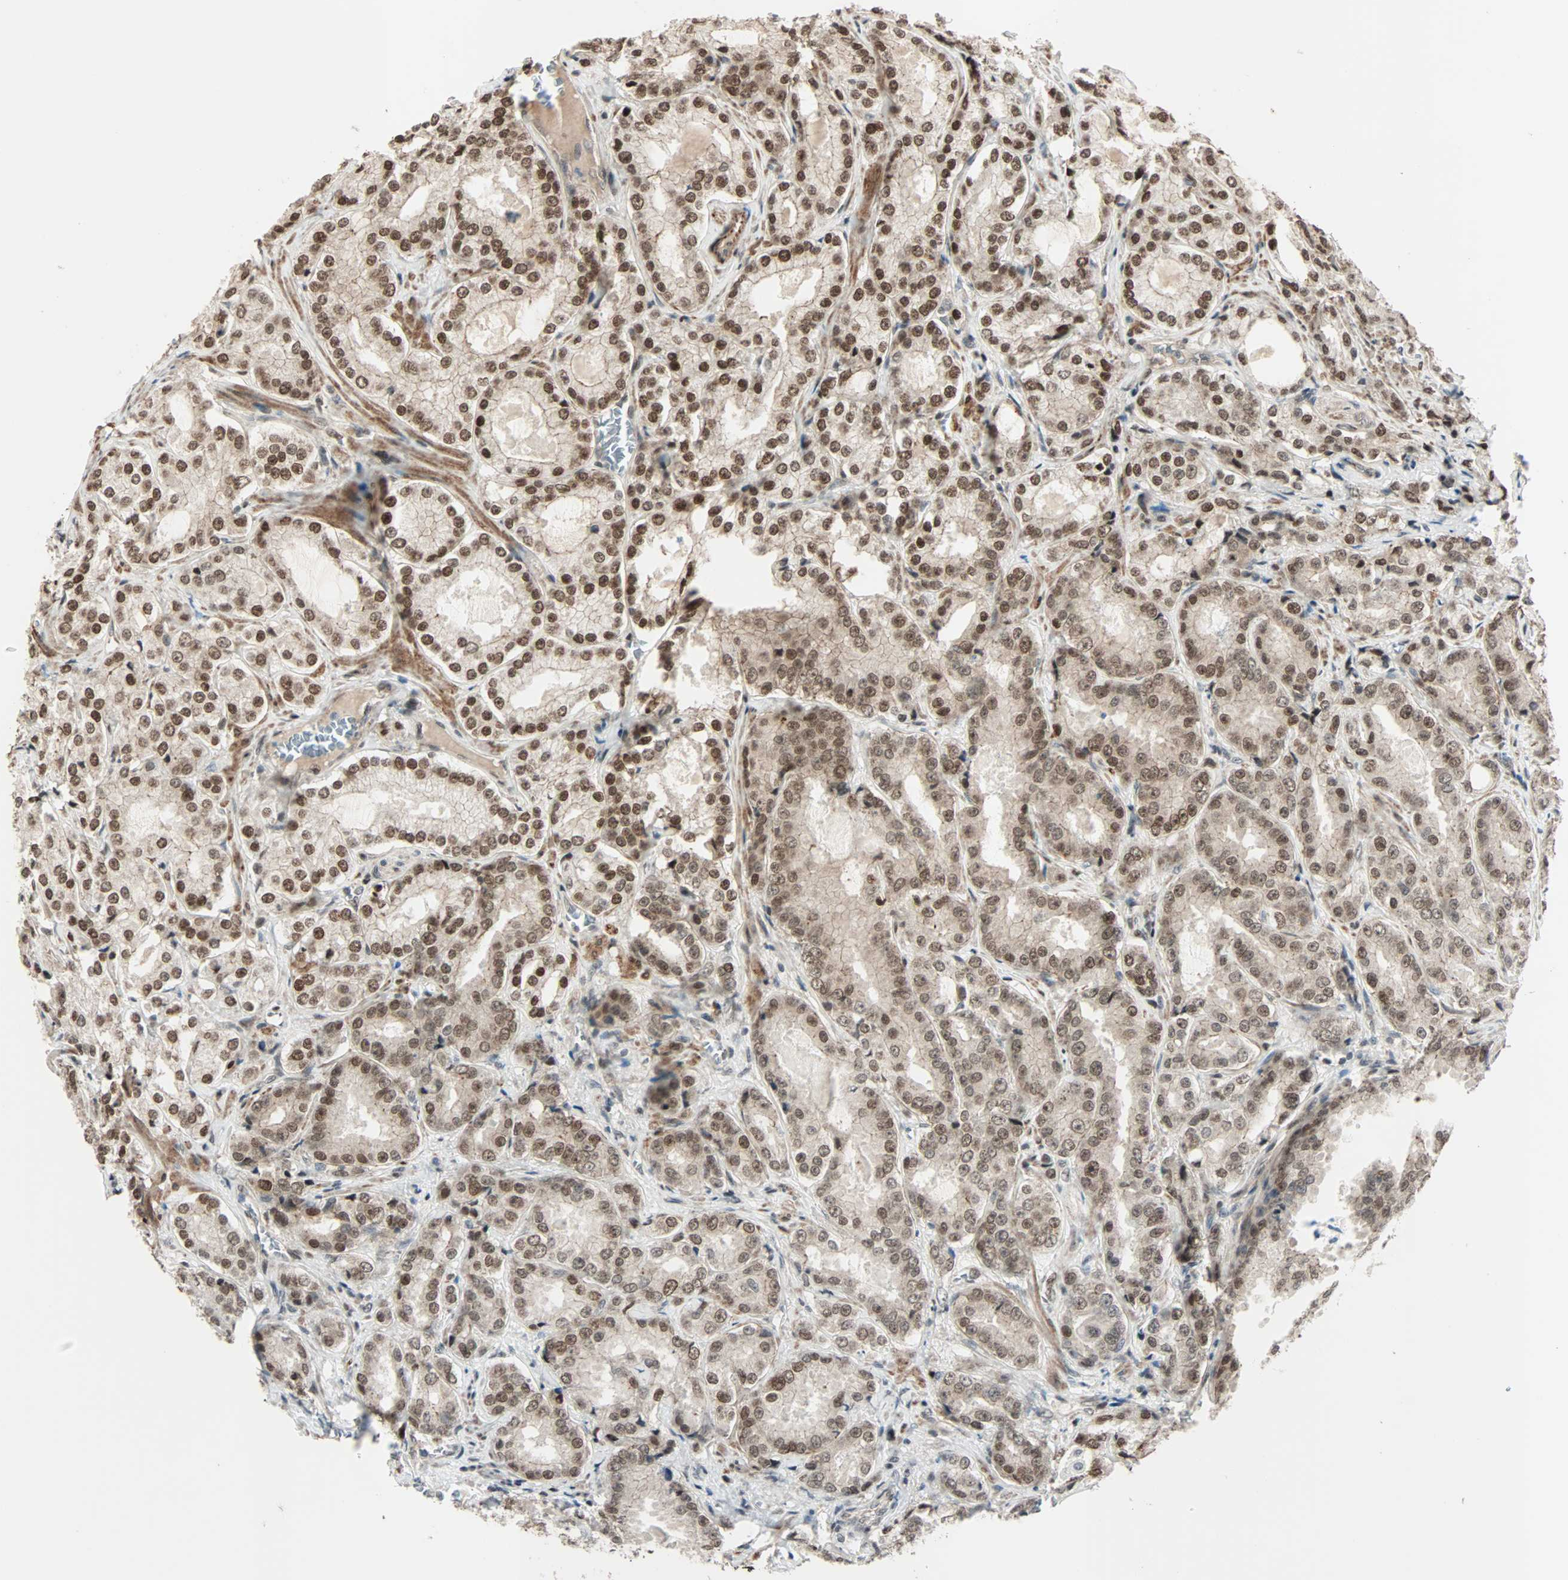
{"staining": {"intensity": "moderate", "quantity": ">75%", "location": "nuclear"}, "tissue": "prostate cancer", "cell_type": "Tumor cells", "image_type": "cancer", "snomed": [{"axis": "morphology", "description": "Adenocarcinoma, High grade"}, {"axis": "topography", "description": "Prostate"}], "caption": "The immunohistochemical stain labels moderate nuclear expression in tumor cells of prostate high-grade adenocarcinoma tissue.", "gene": "CBX4", "patient": {"sex": "male", "age": 73}}